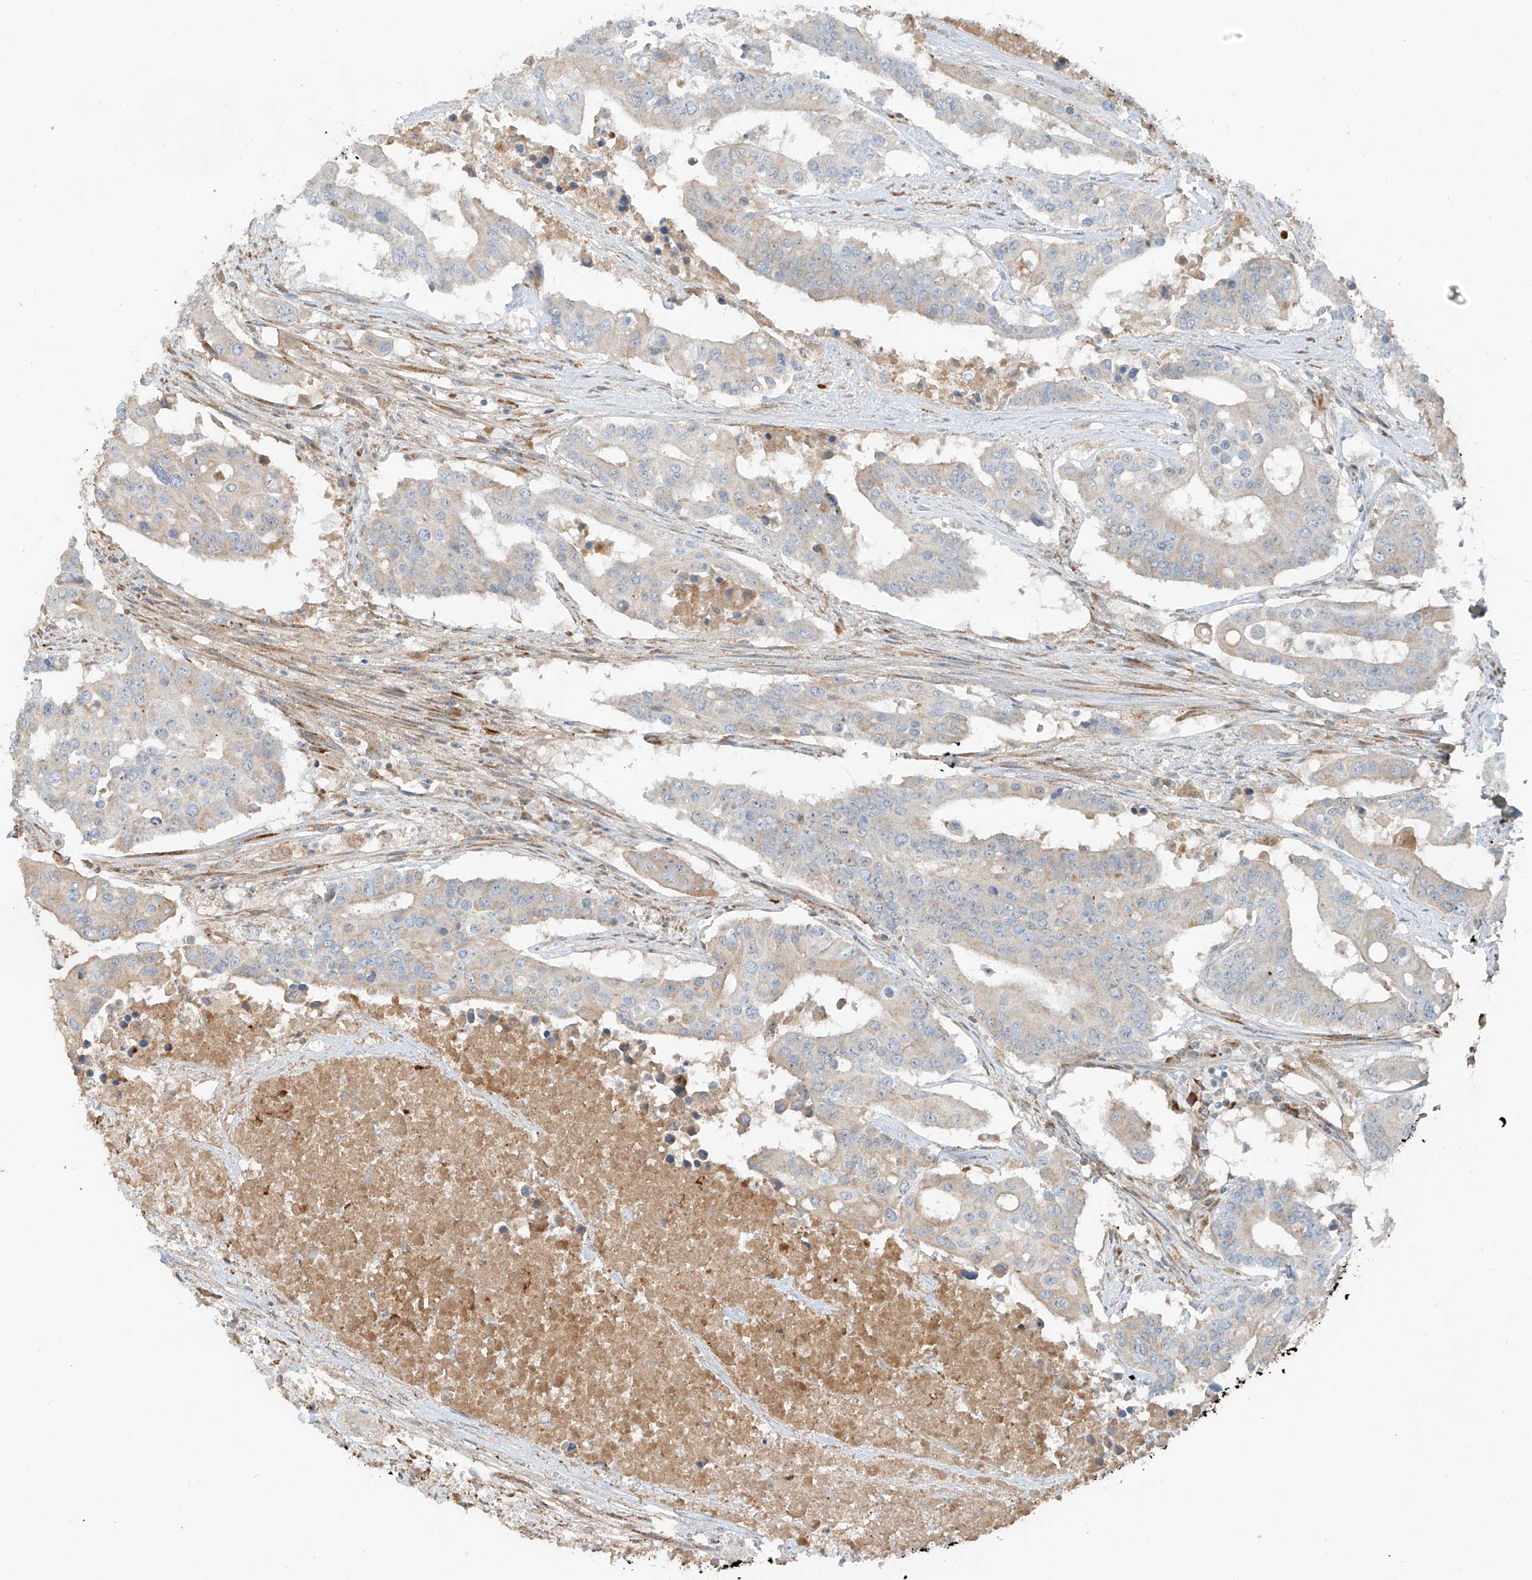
{"staining": {"intensity": "weak", "quantity": "<25%", "location": "cytoplasmic/membranous"}, "tissue": "colorectal cancer", "cell_type": "Tumor cells", "image_type": "cancer", "snomed": [{"axis": "morphology", "description": "Adenocarcinoma, NOS"}, {"axis": "topography", "description": "Colon"}], "caption": "This micrograph is of colorectal adenocarcinoma stained with IHC to label a protein in brown with the nuclei are counter-stained blue. There is no expression in tumor cells. (DAB immunohistochemistry visualized using brightfield microscopy, high magnification).", "gene": "FSTL1", "patient": {"sex": "male", "age": 77}}